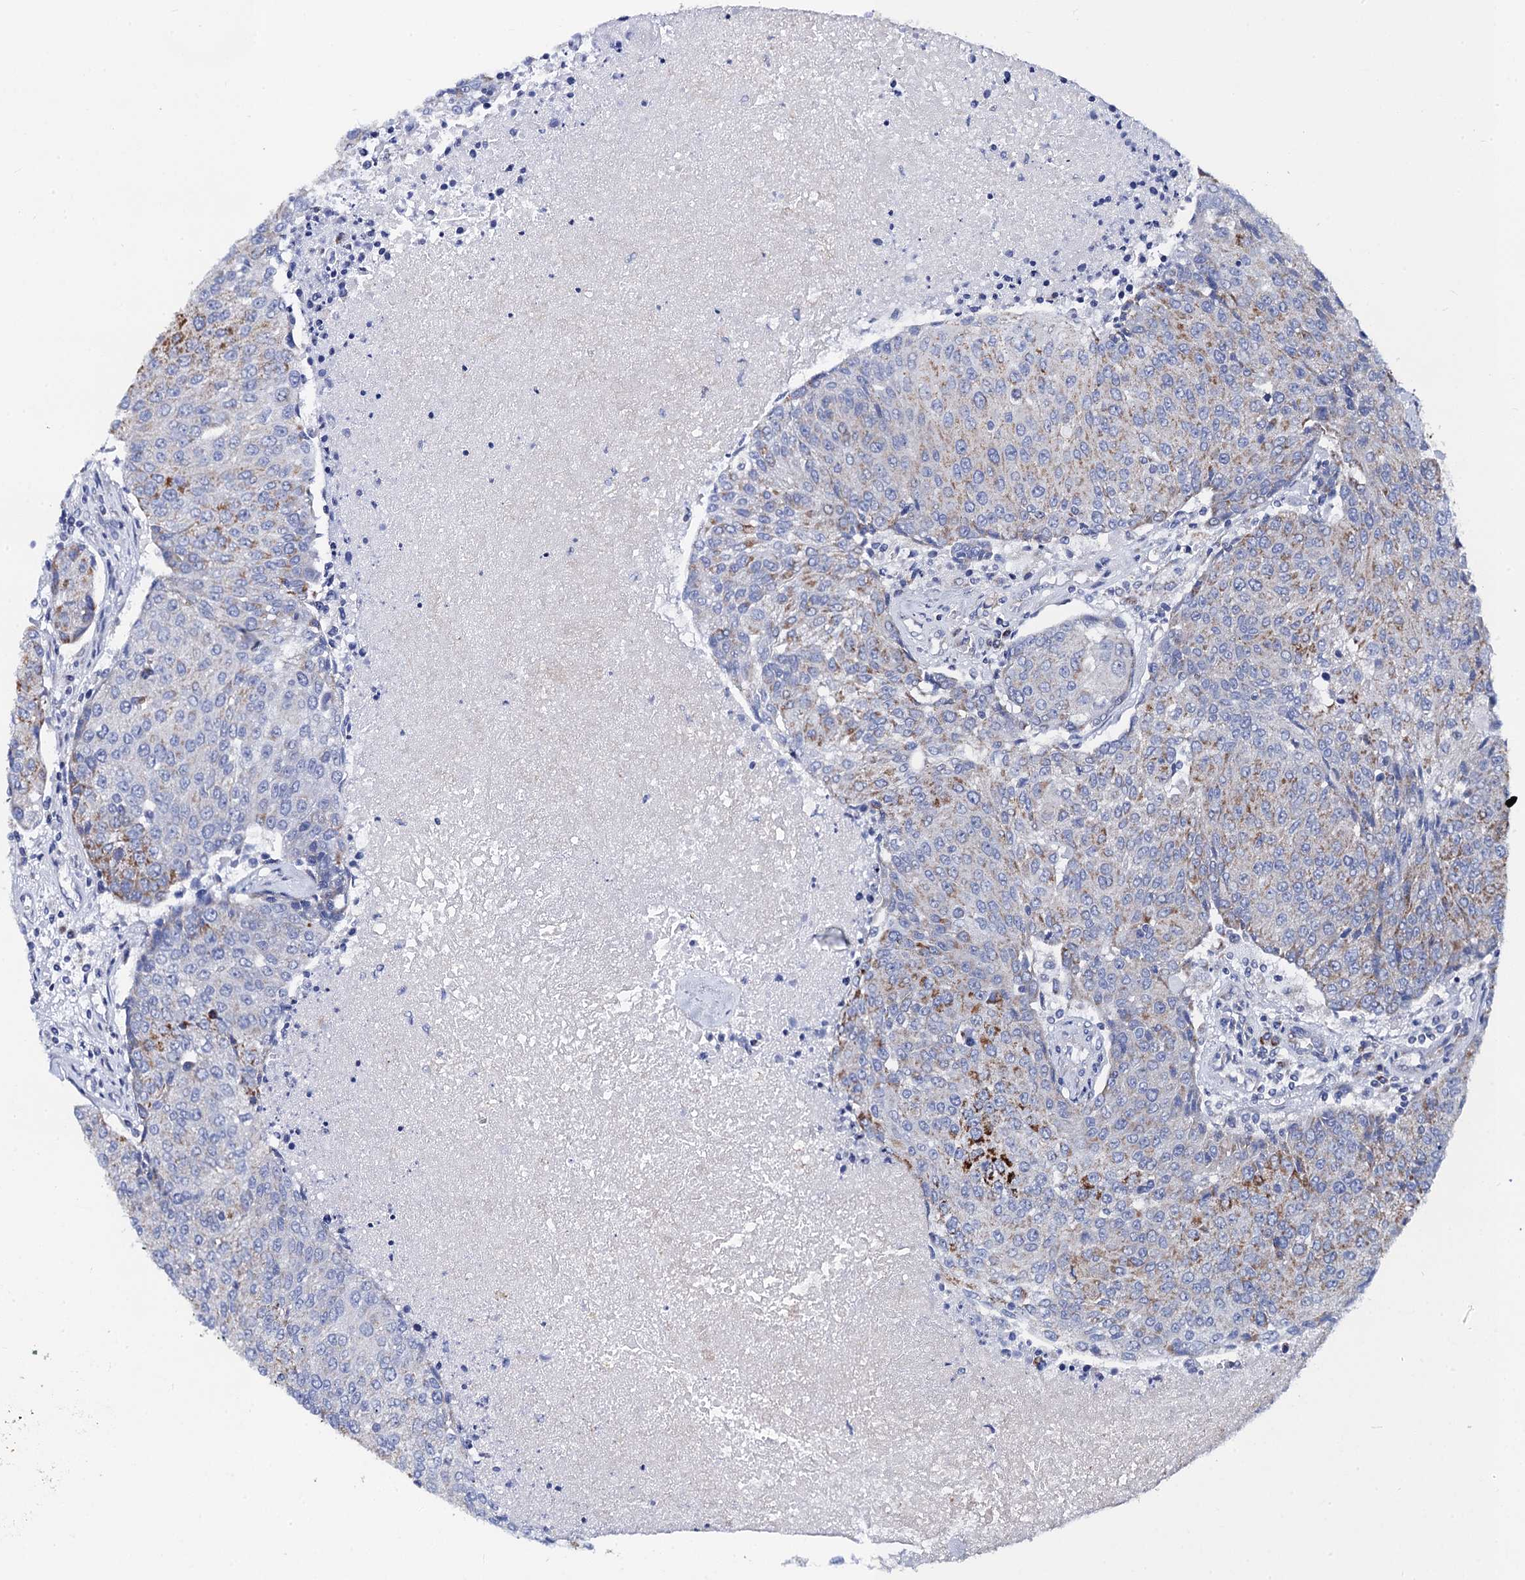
{"staining": {"intensity": "strong", "quantity": "<25%", "location": "cytoplasmic/membranous"}, "tissue": "urothelial cancer", "cell_type": "Tumor cells", "image_type": "cancer", "snomed": [{"axis": "morphology", "description": "Urothelial carcinoma, High grade"}, {"axis": "topography", "description": "Urinary bladder"}], "caption": "This is an image of immunohistochemistry staining of urothelial cancer, which shows strong staining in the cytoplasmic/membranous of tumor cells.", "gene": "ACADSB", "patient": {"sex": "female", "age": 85}}